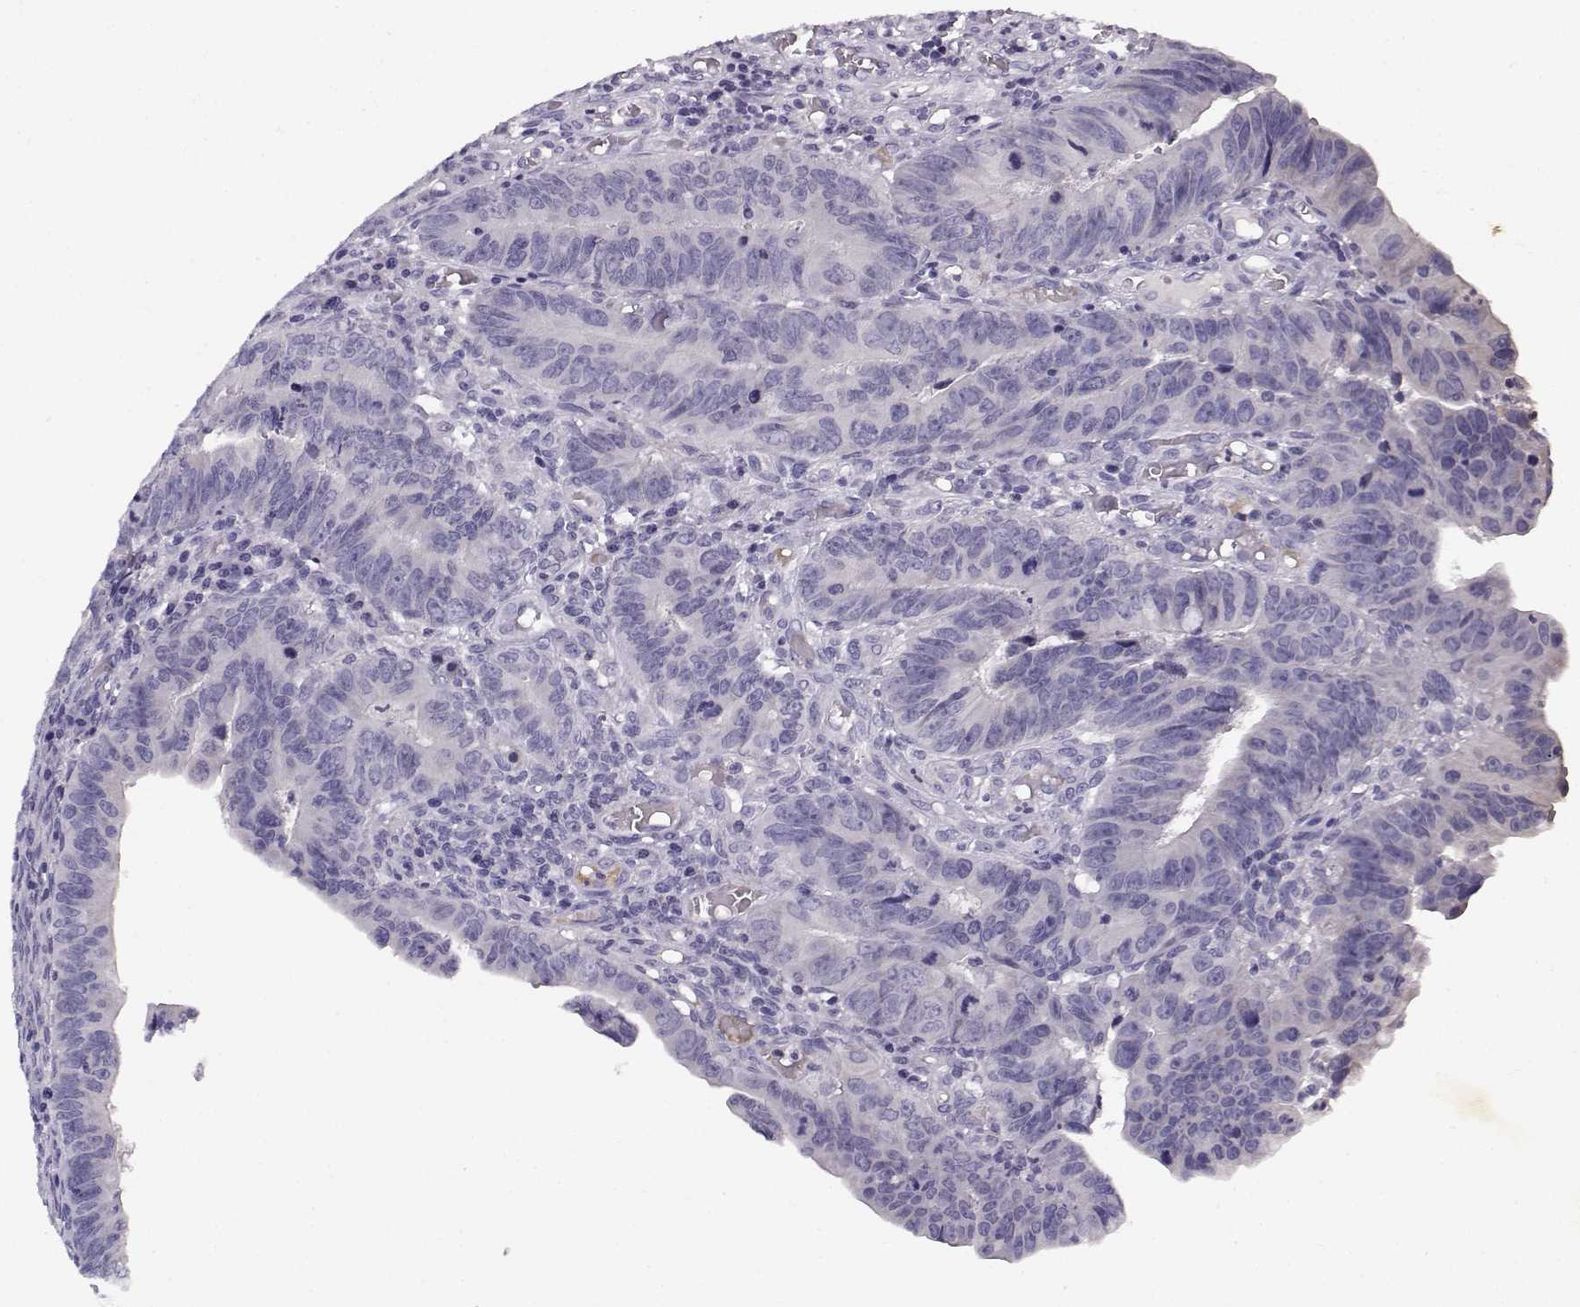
{"staining": {"intensity": "negative", "quantity": "none", "location": "none"}, "tissue": "colorectal cancer", "cell_type": "Tumor cells", "image_type": "cancer", "snomed": [{"axis": "morphology", "description": "Adenocarcinoma, NOS"}, {"axis": "topography", "description": "Colon"}], "caption": "DAB immunohistochemical staining of human colorectal cancer (adenocarcinoma) shows no significant expression in tumor cells. (Immunohistochemistry (ihc), brightfield microscopy, high magnification).", "gene": "DDX25", "patient": {"sex": "female", "age": 87}}